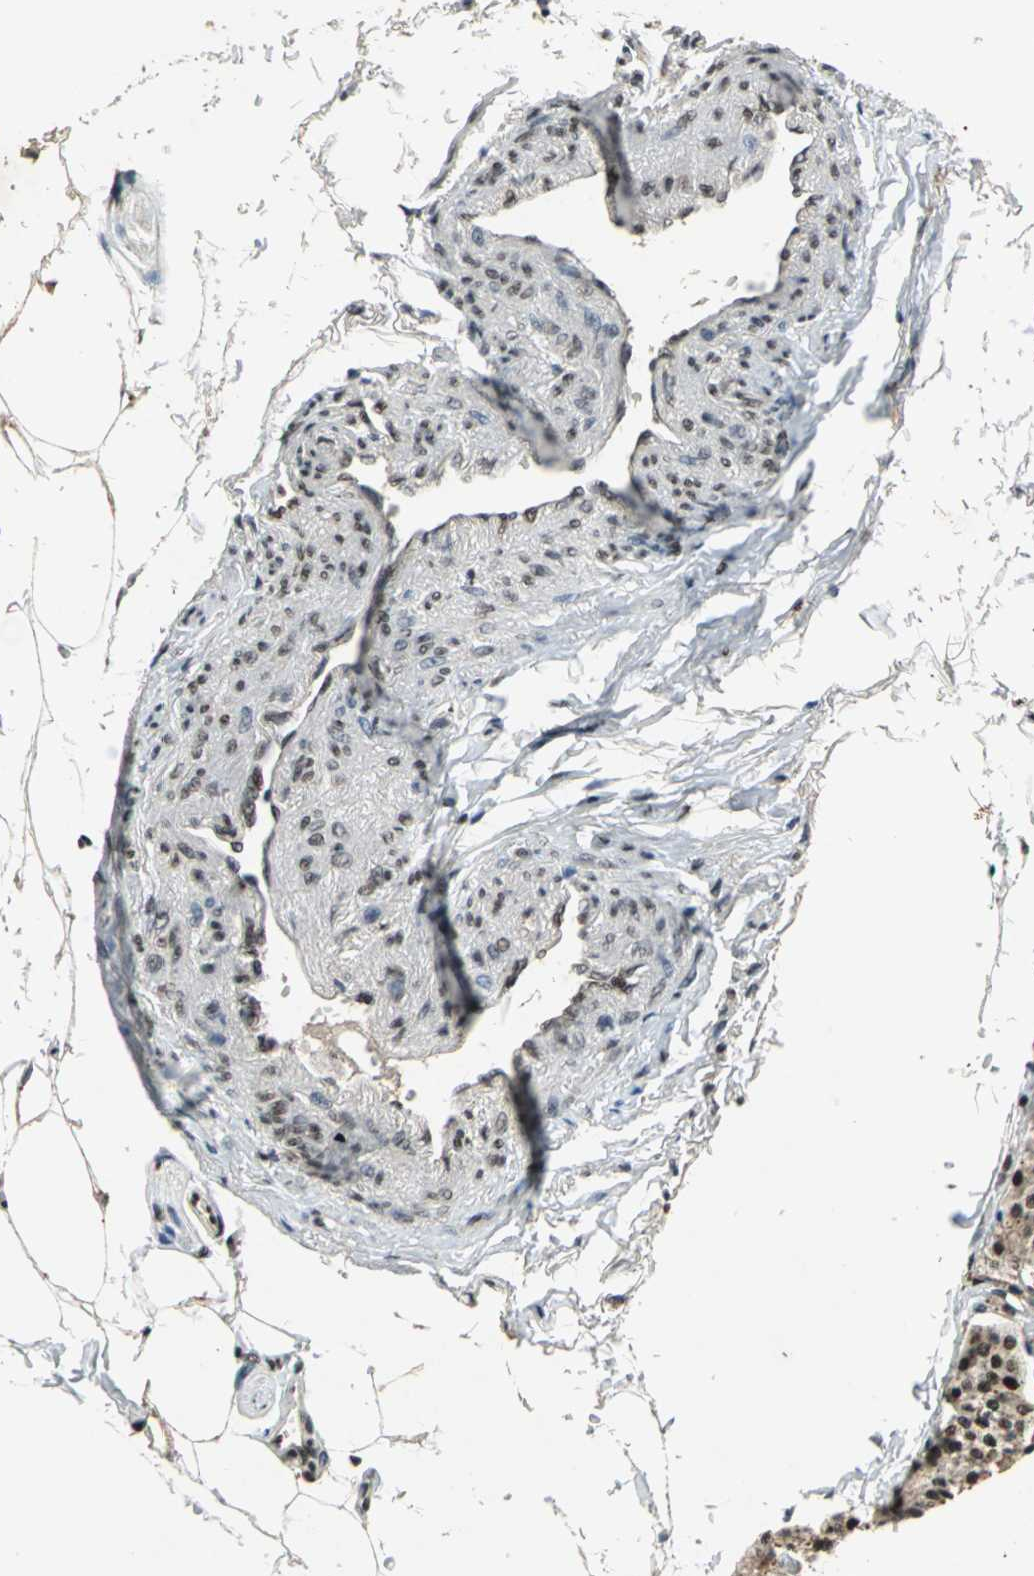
{"staining": {"intensity": "strong", "quantity": ">75%", "location": "nuclear"}, "tissue": "carcinoid", "cell_type": "Tumor cells", "image_type": "cancer", "snomed": [{"axis": "morphology", "description": "Carcinoid, malignant, NOS"}, {"axis": "topography", "description": "Colon"}], "caption": "Human carcinoid stained with a brown dye shows strong nuclear positive positivity in about >75% of tumor cells.", "gene": "MTA2", "patient": {"sex": "female", "age": 61}}